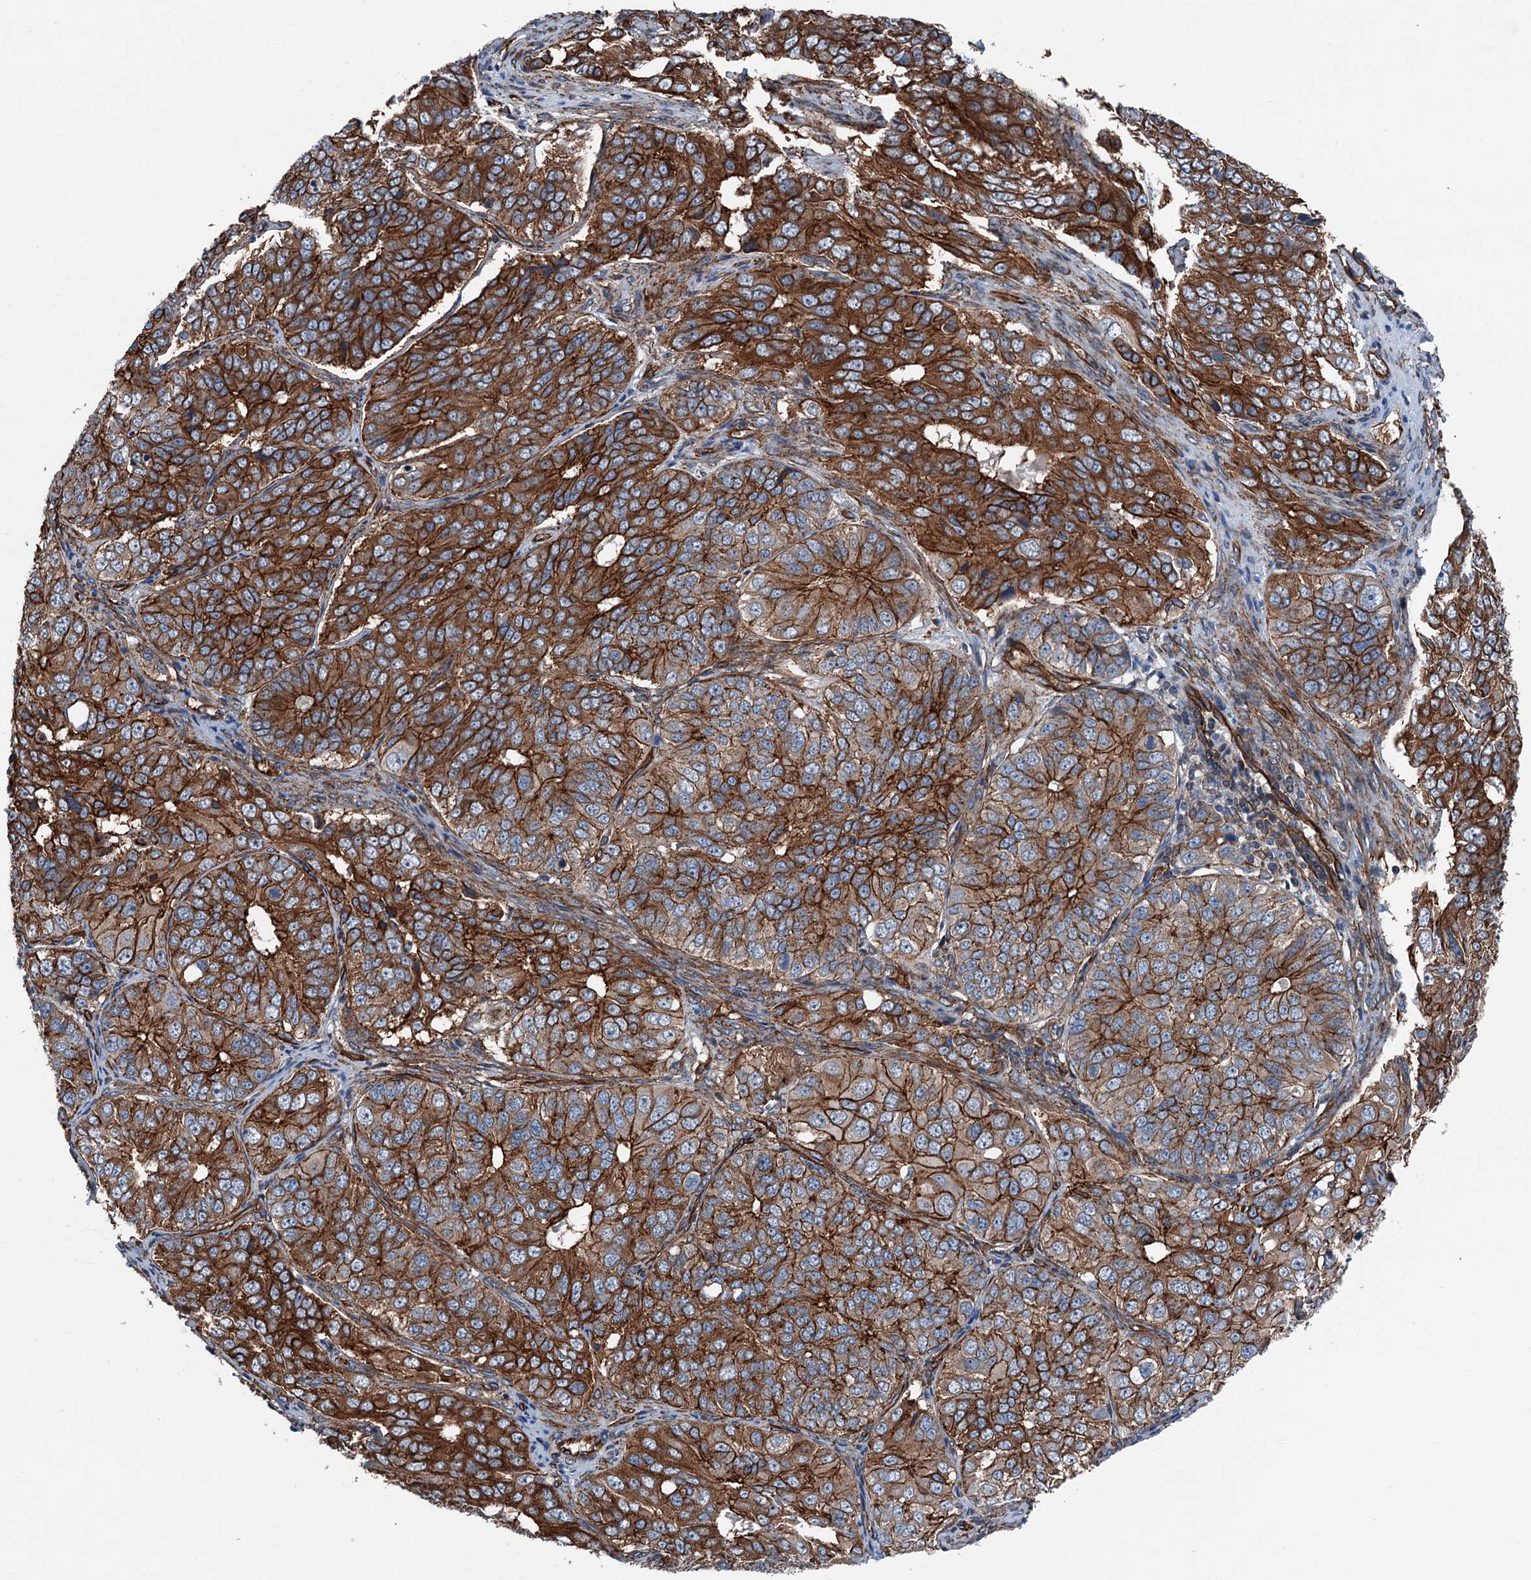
{"staining": {"intensity": "strong", "quantity": ">75%", "location": "cytoplasmic/membranous"}, "tissue": "ovarian cancer", "cell_type": "Tumor cells", "image_type": "cancer", "snomed": [{"axis": "morphology", "description": "Carcinoma, endometroid"}, {"axis": "topography", "description": "Ovary"}], "caption": "Ovarian cancer (endometroid carcinoma) stained with a protein marker displays strong staining in tumor cells.", "gene": "NMRAL1", "patient": {"sex": "female", "age": 51}}